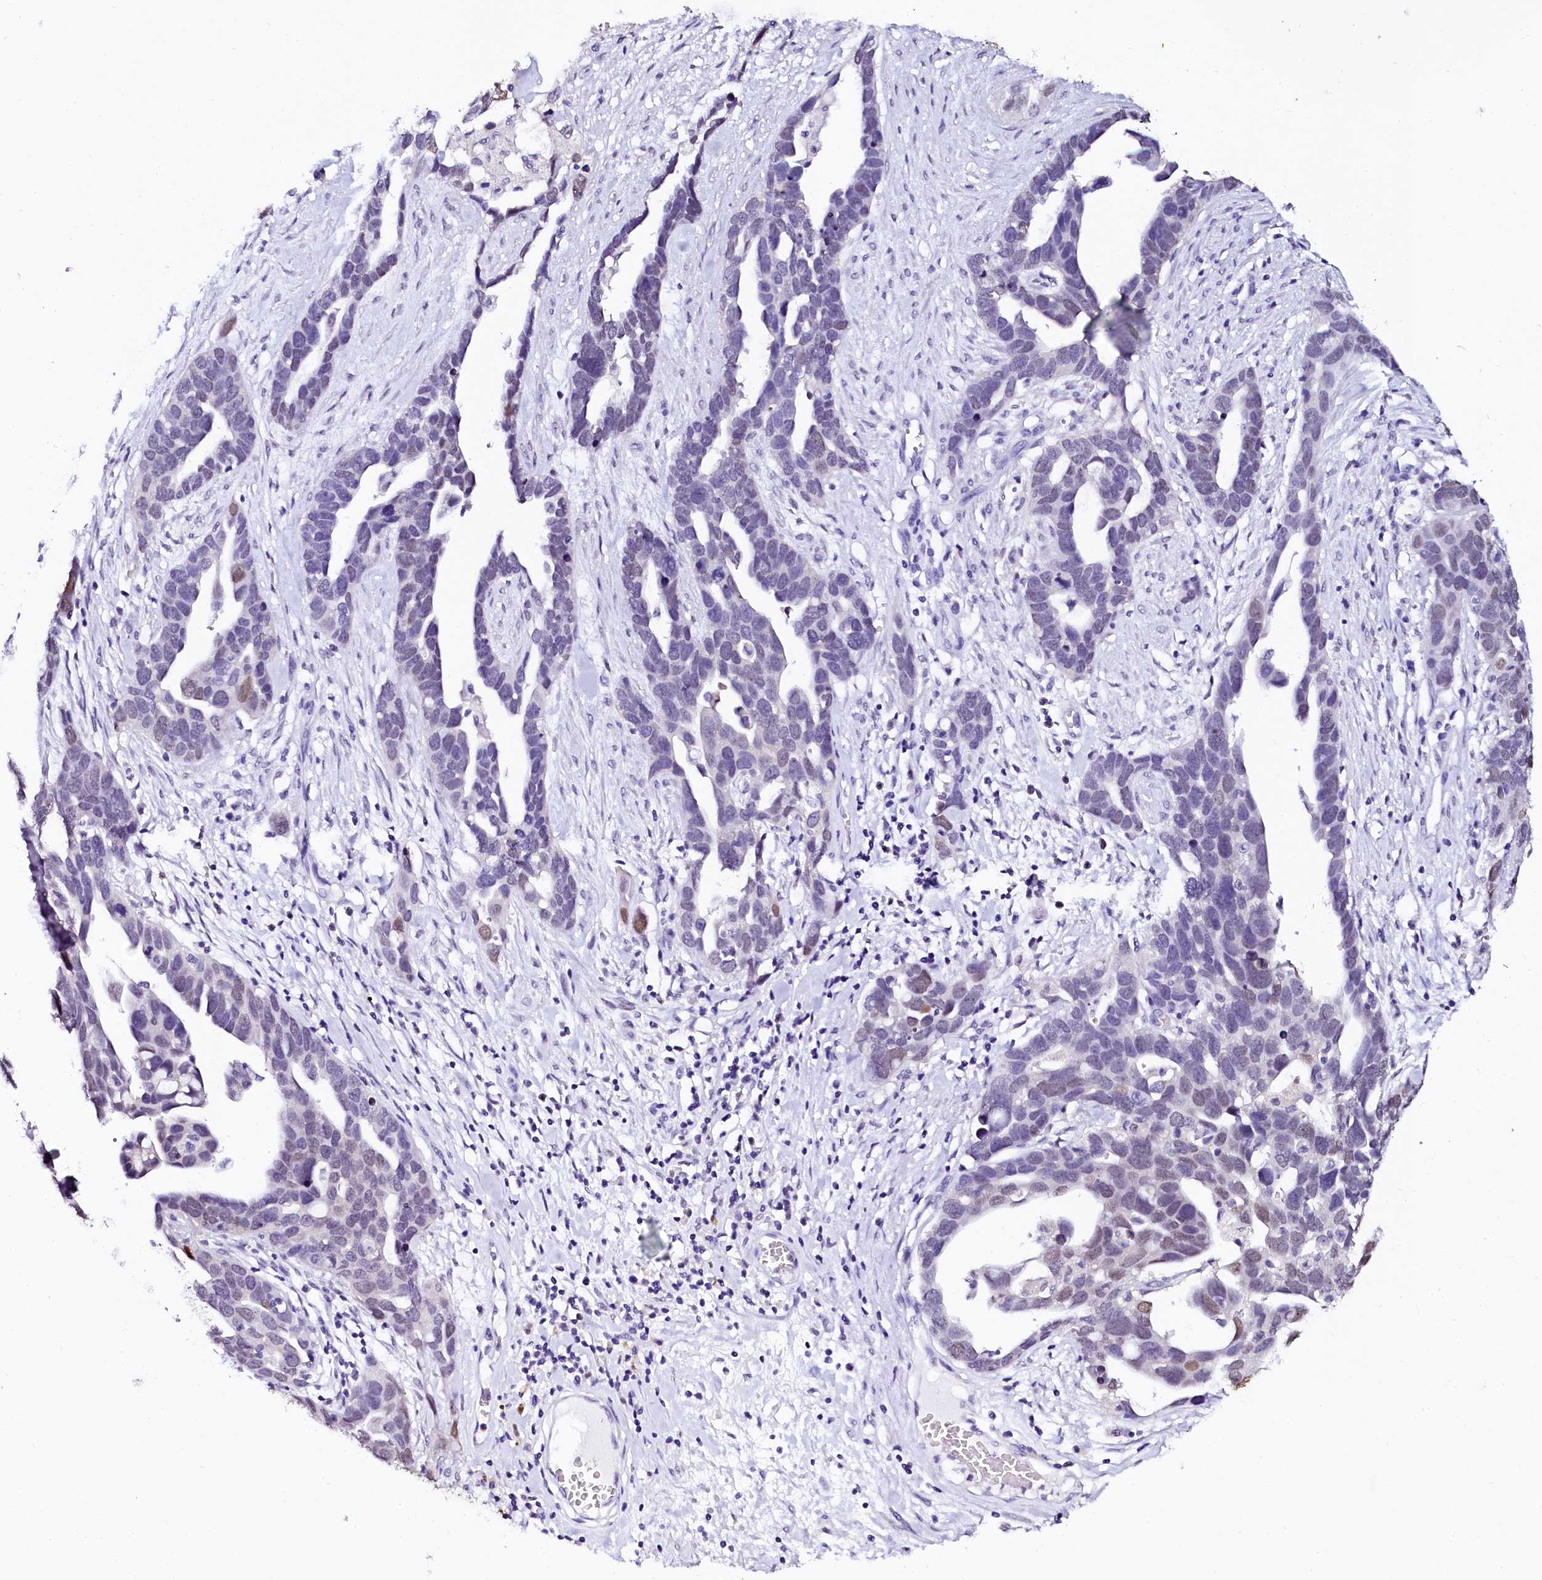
{"staining": {"intensity": "negative", "quantity": "none", "location": "none"}, "tissue": "ovarian cancer", "cell_type": "Tumor cells", "image_type": "cancer", "snomed": [{"axis": "morphology", "description": "Cystadenocarcinoma, serous, NOS"}, {"axis": "topography", "description": "Ovary"}], "caption": "An immunohistochemistry micrograph of serous cystadenocarcinoma (ovarian) is shown. There is no staining in tumor cells of serous cystadenocarcinoma (ovarian).", "gene": "SORD", "patient": {"sex": "female", "age": 54}}